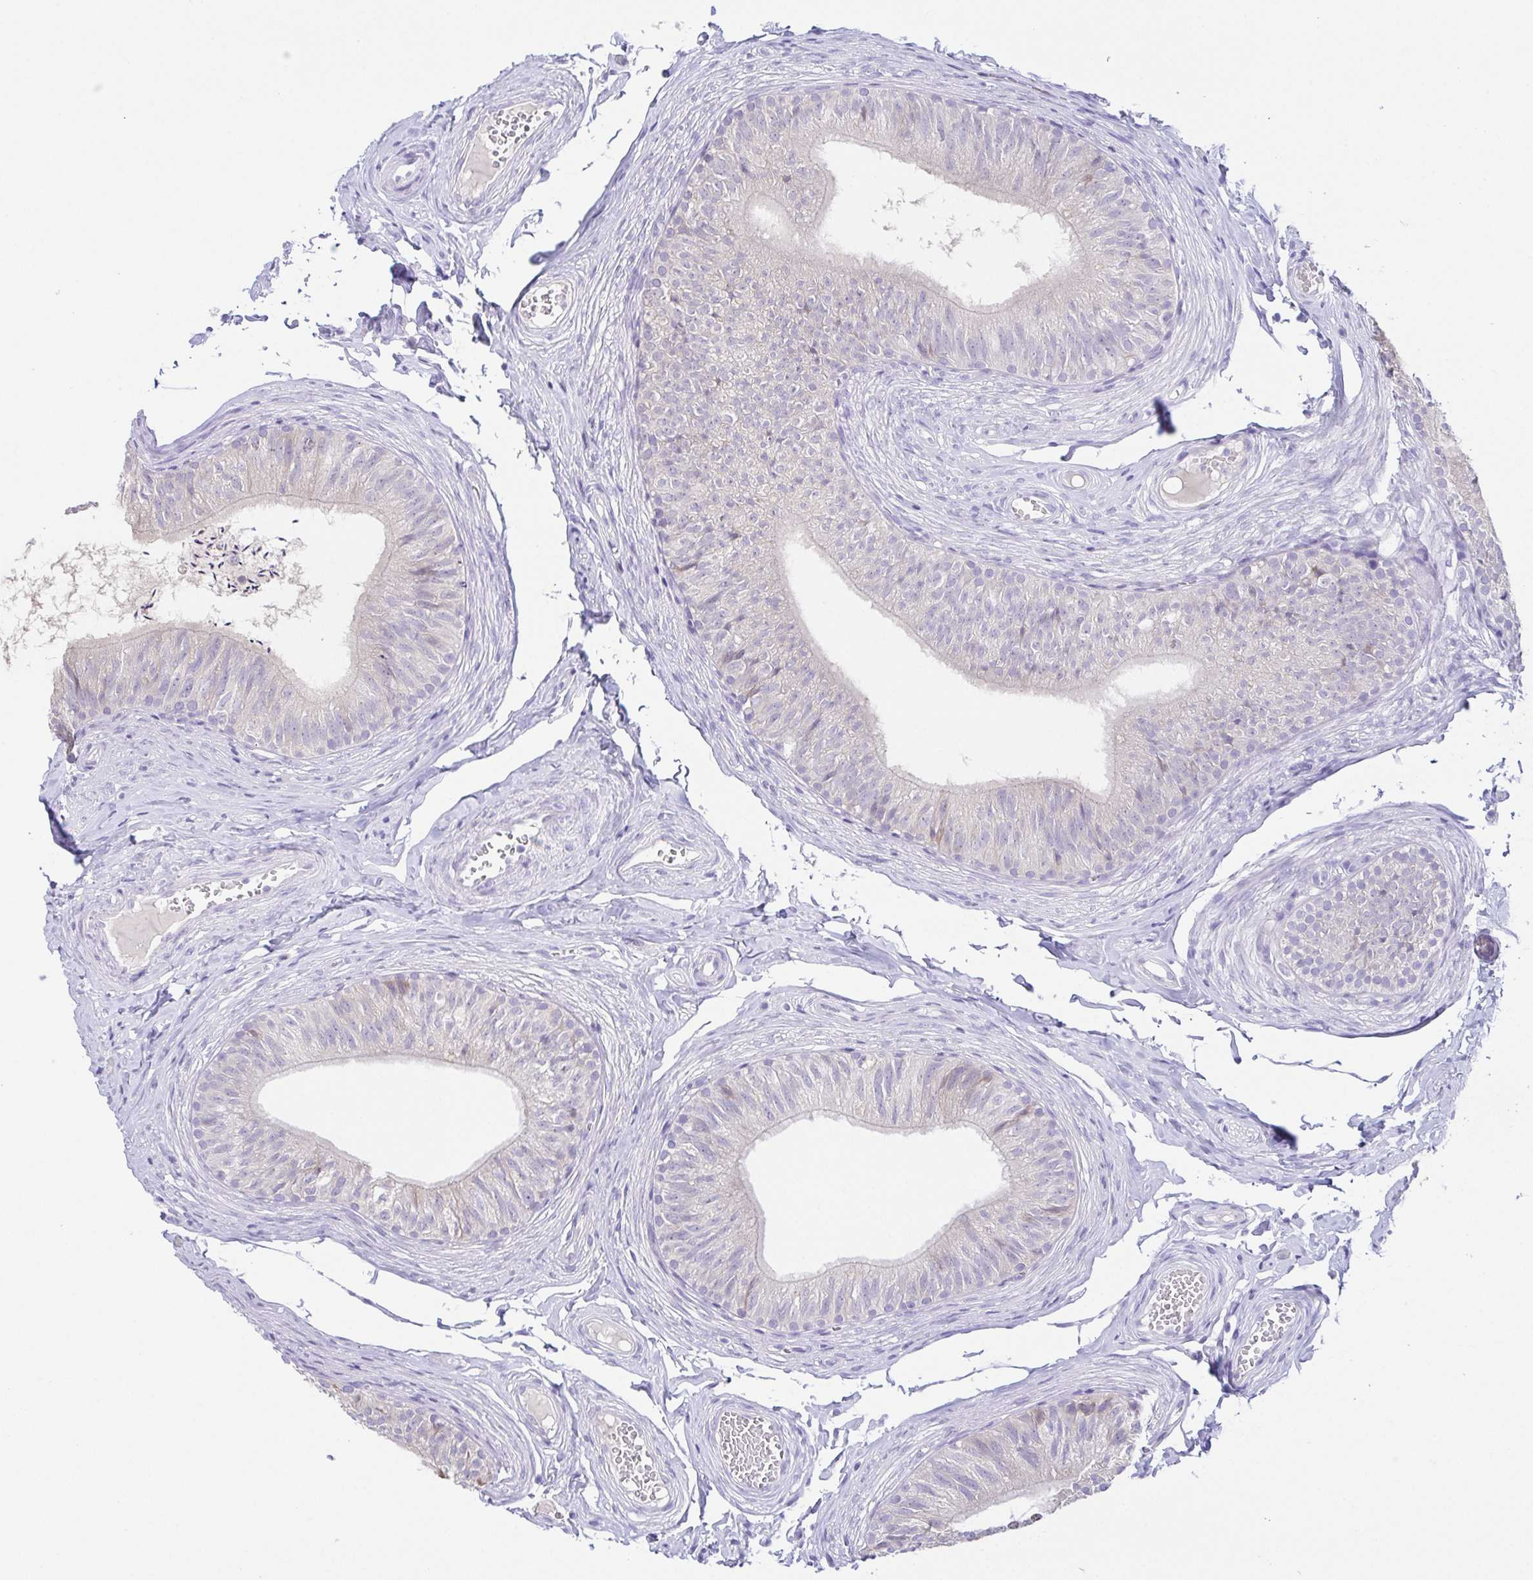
{"staining": {"intensity": "weak", "quantity": "<25%", "location": "cytoplasmic/membranous"}, "tissue": "epididymis", "cell_type": "Glandular cells", "image_type": "normal", "snomed": [{"axis": "morphology", "description": "Normal tissue, NOS"}, {"axis": "topography", "description": "Epididymis, spermatic cord, NOS"}, {"axis": "topography", "description": "Epididymis"}, {"axis": "topography", "description": "Peripheral nerve tissue"}], "caption": "DAB (3,3'-diaminobenzidine) immunohistochemical staining of unremarkable epididymis exhibits no significant staining in glandular cells.", "gene": "HAPLN2", "patient": {"sex": "male", "age": 29}}